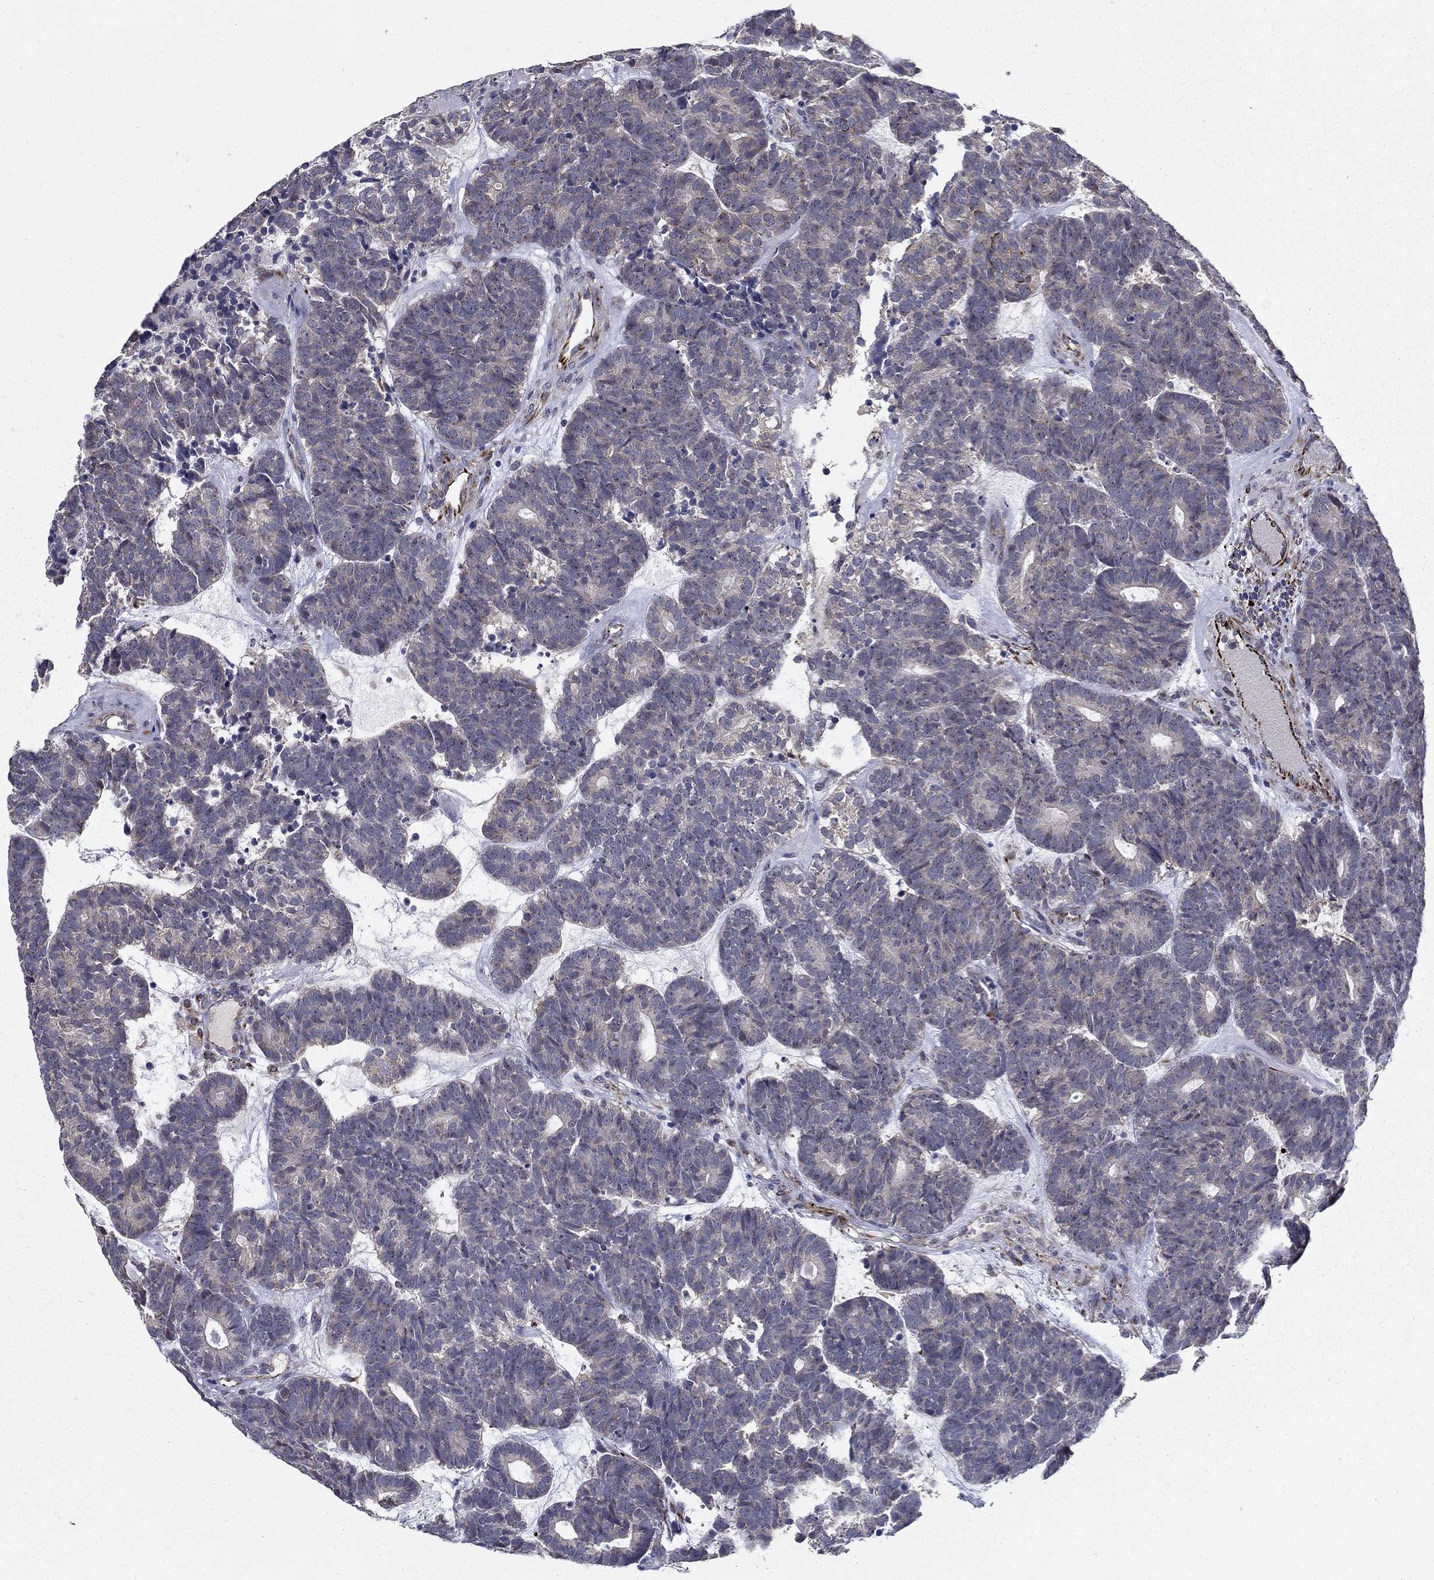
{"staining": {"intensity": "moderate", "quantity": "<25%", "location": "cytoplasmic/membranous"}, "tissue": "head and neck cancer", "cell_type": "Tumor cells", "image_type": "cancer", "snomed": [{"axis": "morphology", "description": "Adenocarcinoma, NOS"}, {"axis": "topography", "description": "Head-Neck"}], "caption": "Immunohistochemical staining of head and neck adenocarcinoma shows moderate cytoplasmic/membranous protein expression in about <25% of tumor cells. (Brightfield microscopy of DAB IHC at high magnification).", "gene": "LACTB2", "patient": {"sex": "female", "age": 81}}